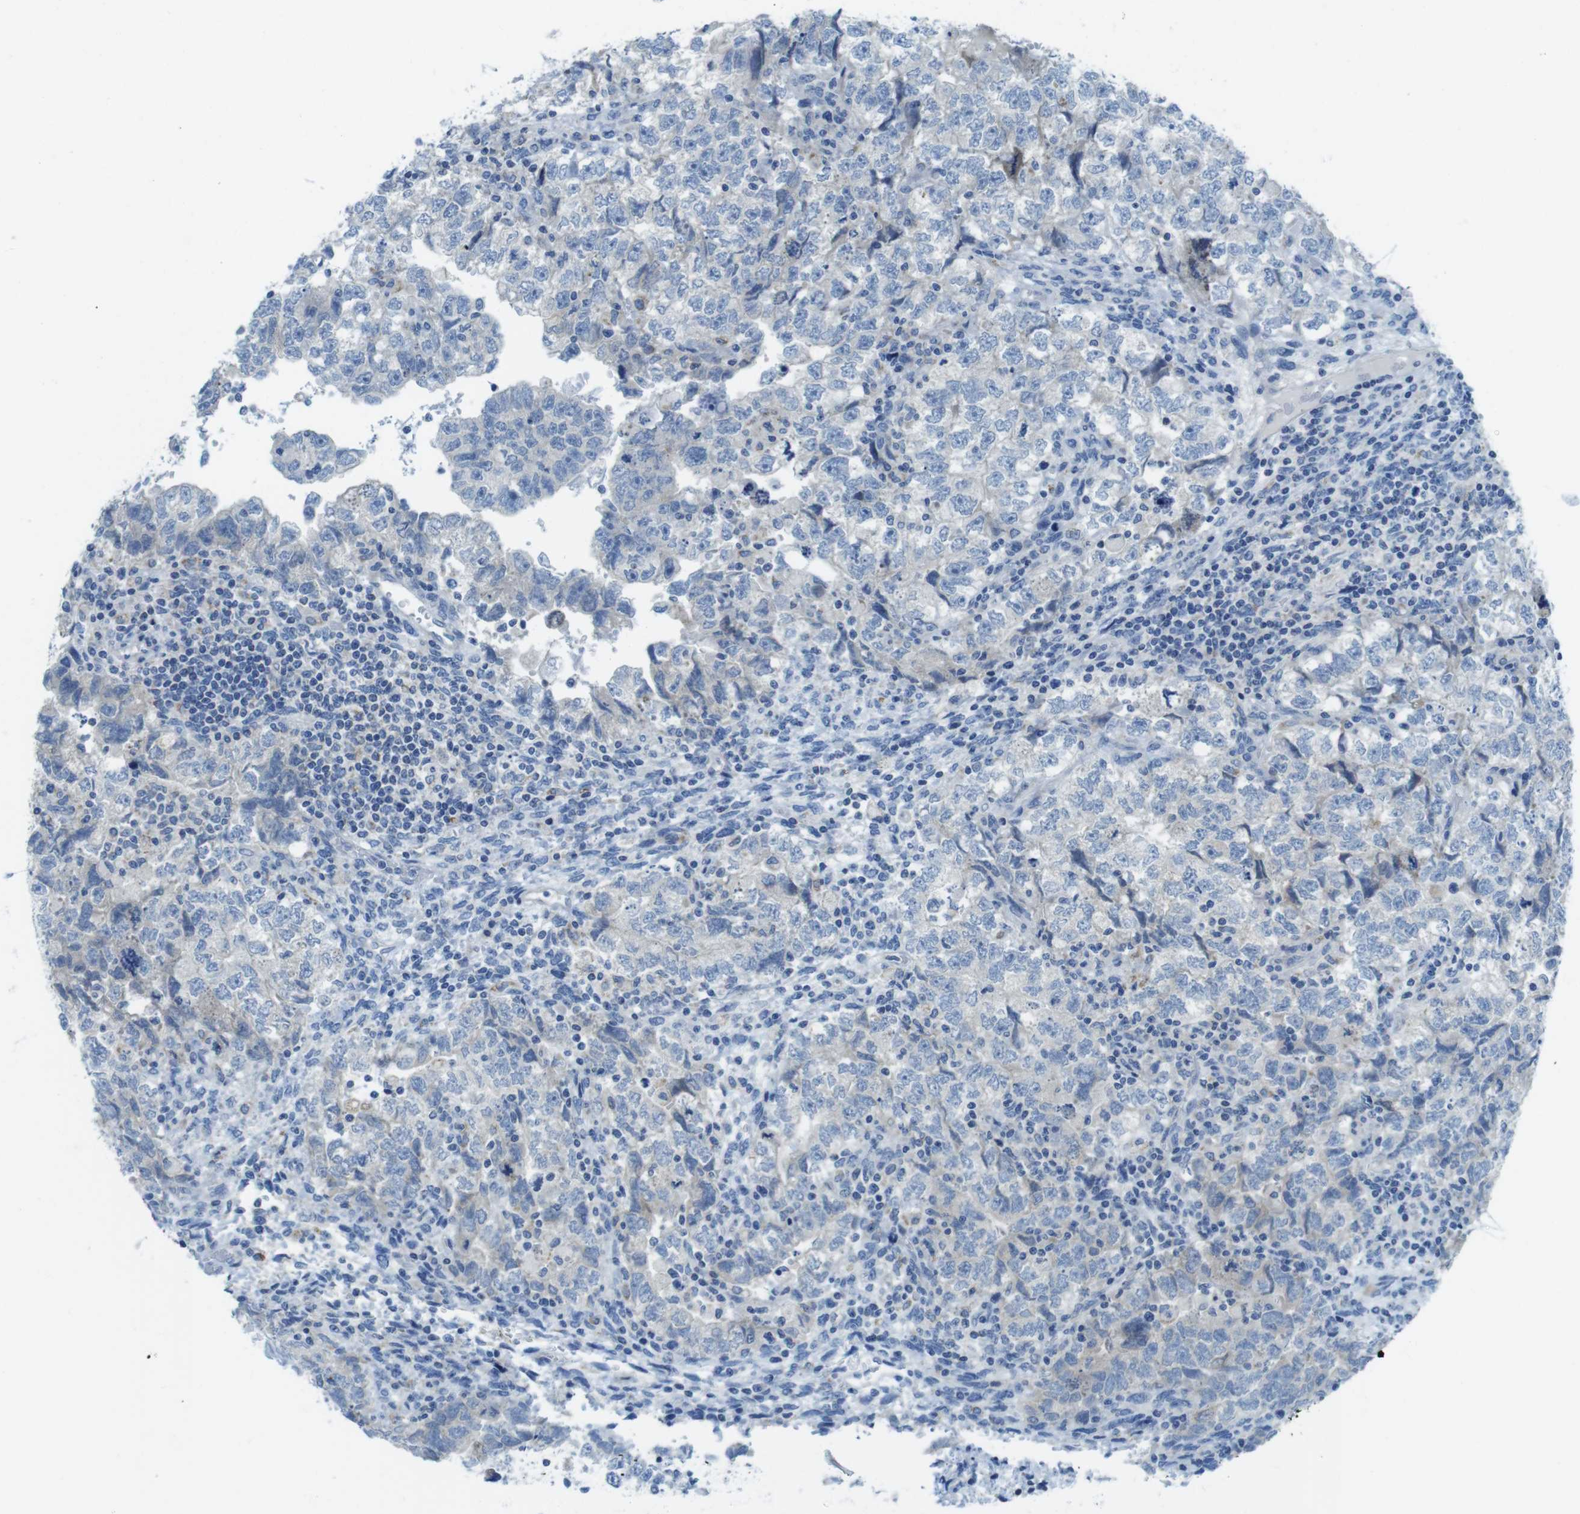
{"staining": {"intensity": "negative", "quantity": "none", "location": "none"}, "tissue": "testis cancer", "cell_type": "Tumor cells", "image_type": "cancer", "snomed": [{"axis": "morphology", "description": "Carcinoma, Embryonal, NOS"}, {"axis": "topography", "description": "Testis"}], "caption": "High magnification brightfield microscopy of embryonal carcinoma (testis) stained with DAB (3,3'-diaminobenzidine) (brown) and counterstained with hematoxylin (blue): tumor cells show no significant positivity.", "gene": "ASIC5", "patient": {"sex": "male", "age": 36}}